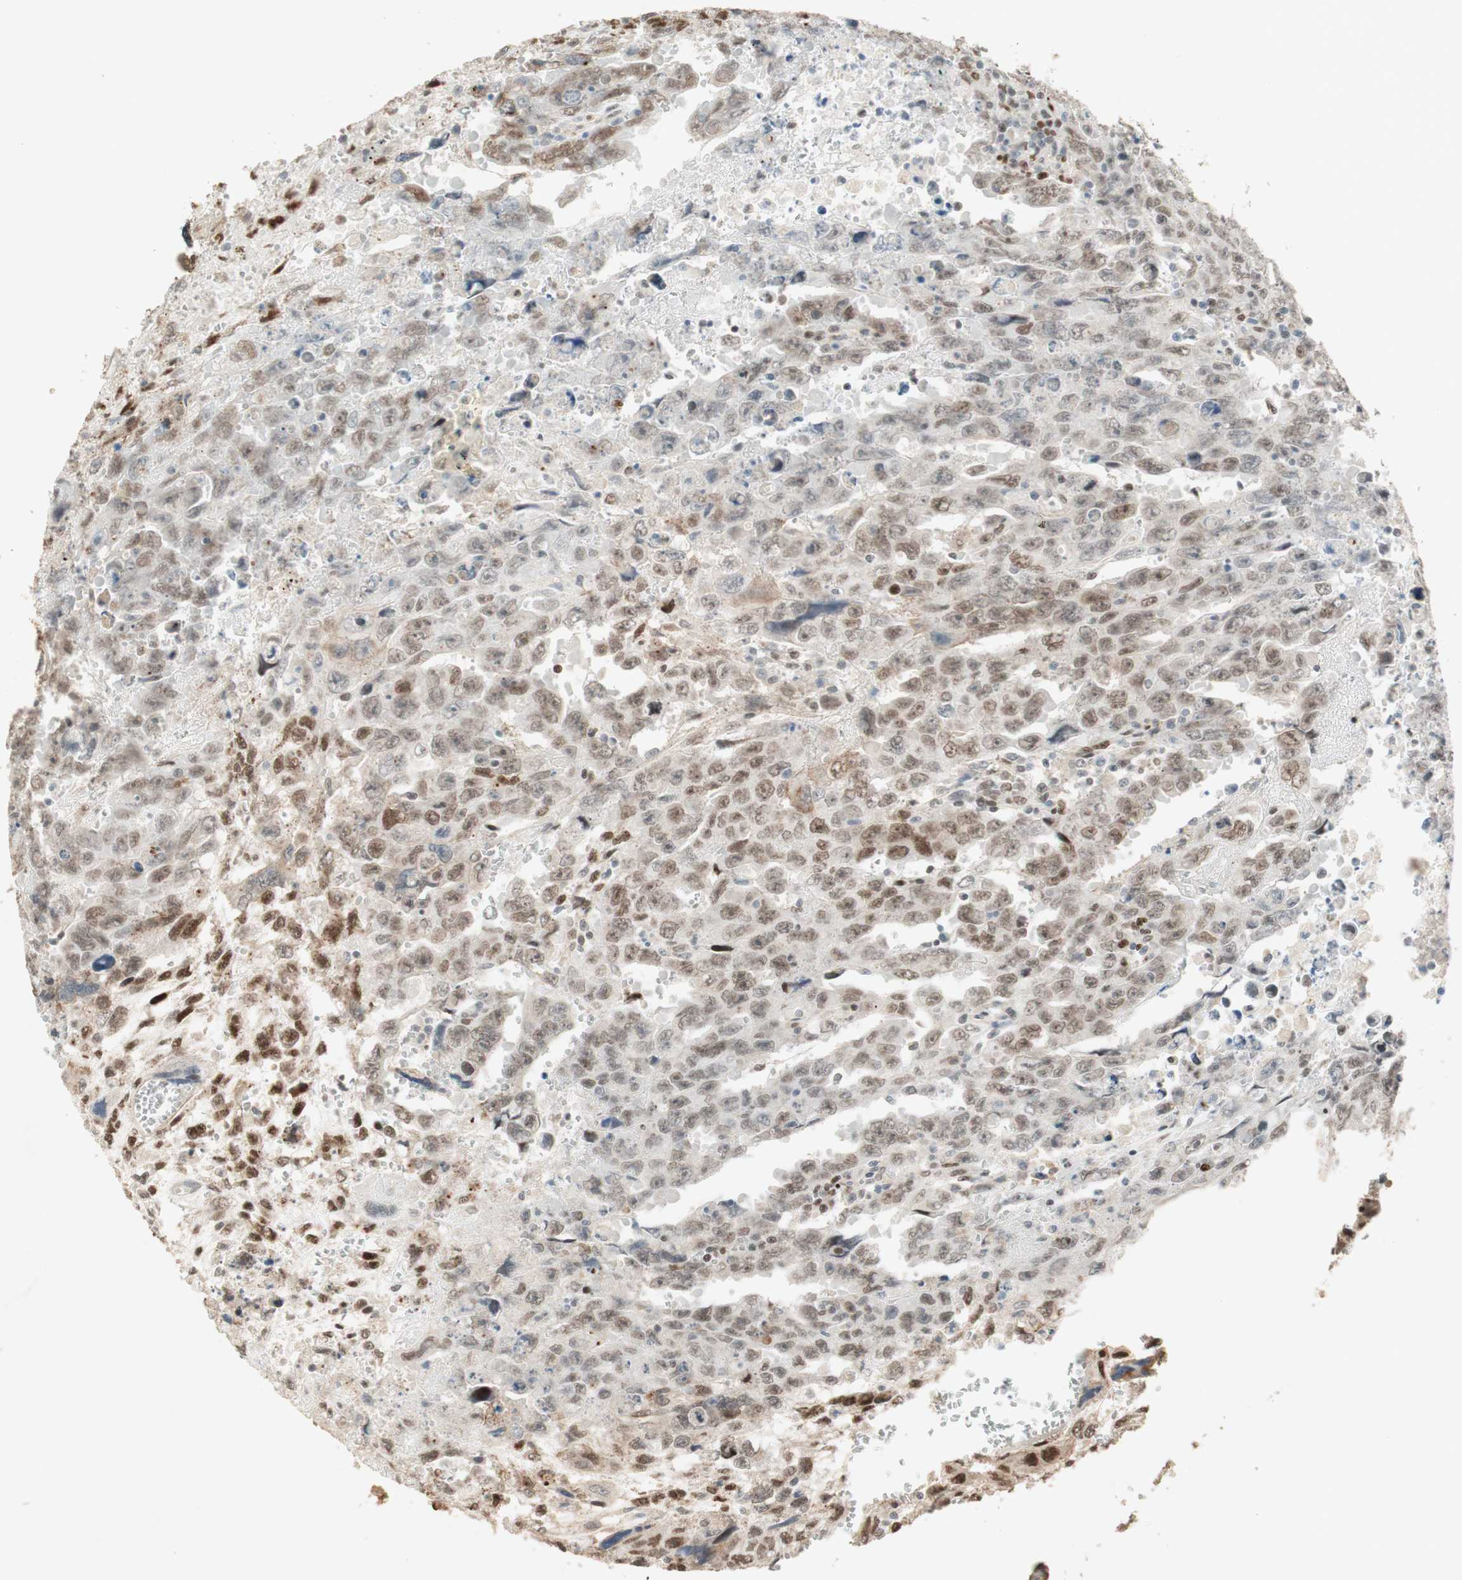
{"staining": {"intensity": "weak", "quantity": "25%-75%", "location": "nuclear"}, "tissue": "testis cancer", "cell_type": "Tumor cells", "image_type": "cancer", "snomed": [{"axis": "morphology", "description": "Carcinoma, Embryonal, NOS"}, {"axis": "topography", "description": "Testis"}], "caption": "Protein analysis of testis cancer tissue demonstrates weak nuclear positivity in about 25%-75% of tumor cells.", "gene": "FOXP1", "patient": {"sex": "male", "age": 28}}